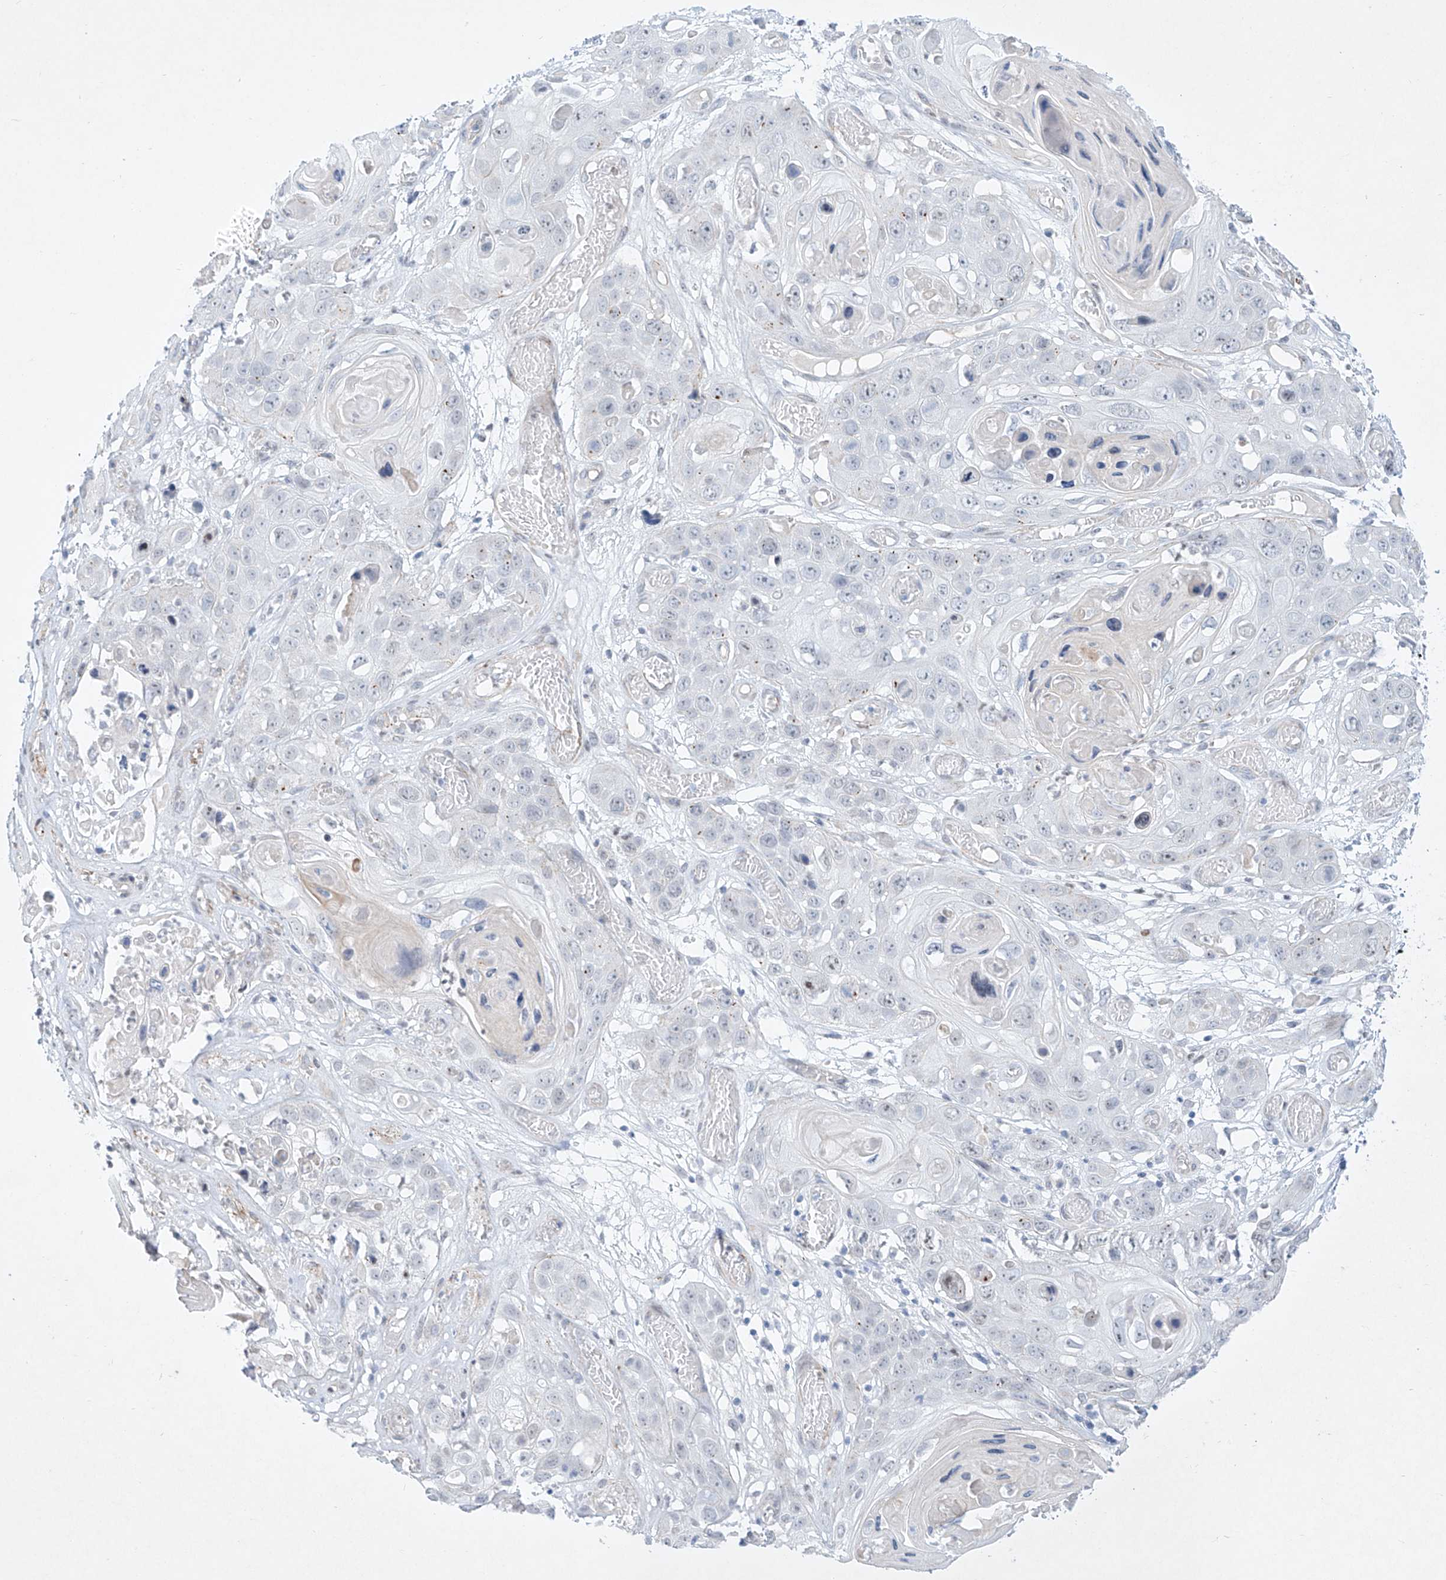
{"staining": {"intensity": "negative", "quantity": "none", "location": "none"}, "tissue": "skin cancer", "cell_type": "Tumor cells", "image_type": "cancer", "snomed": [{"axis": "morphology", "description": "Squamous cell carcinoma, NOS"}, {"axis": "topography", "description": "Skin"}], "caption": "An immunohistochemistry (IHC) histopathology image of skin squamous cell carcinoma is shown. There is no staining in tumor cells of skin squamous cell carcinoma.", "gene": "REEP2", "patient": {"sex": "male", "age": 55}}